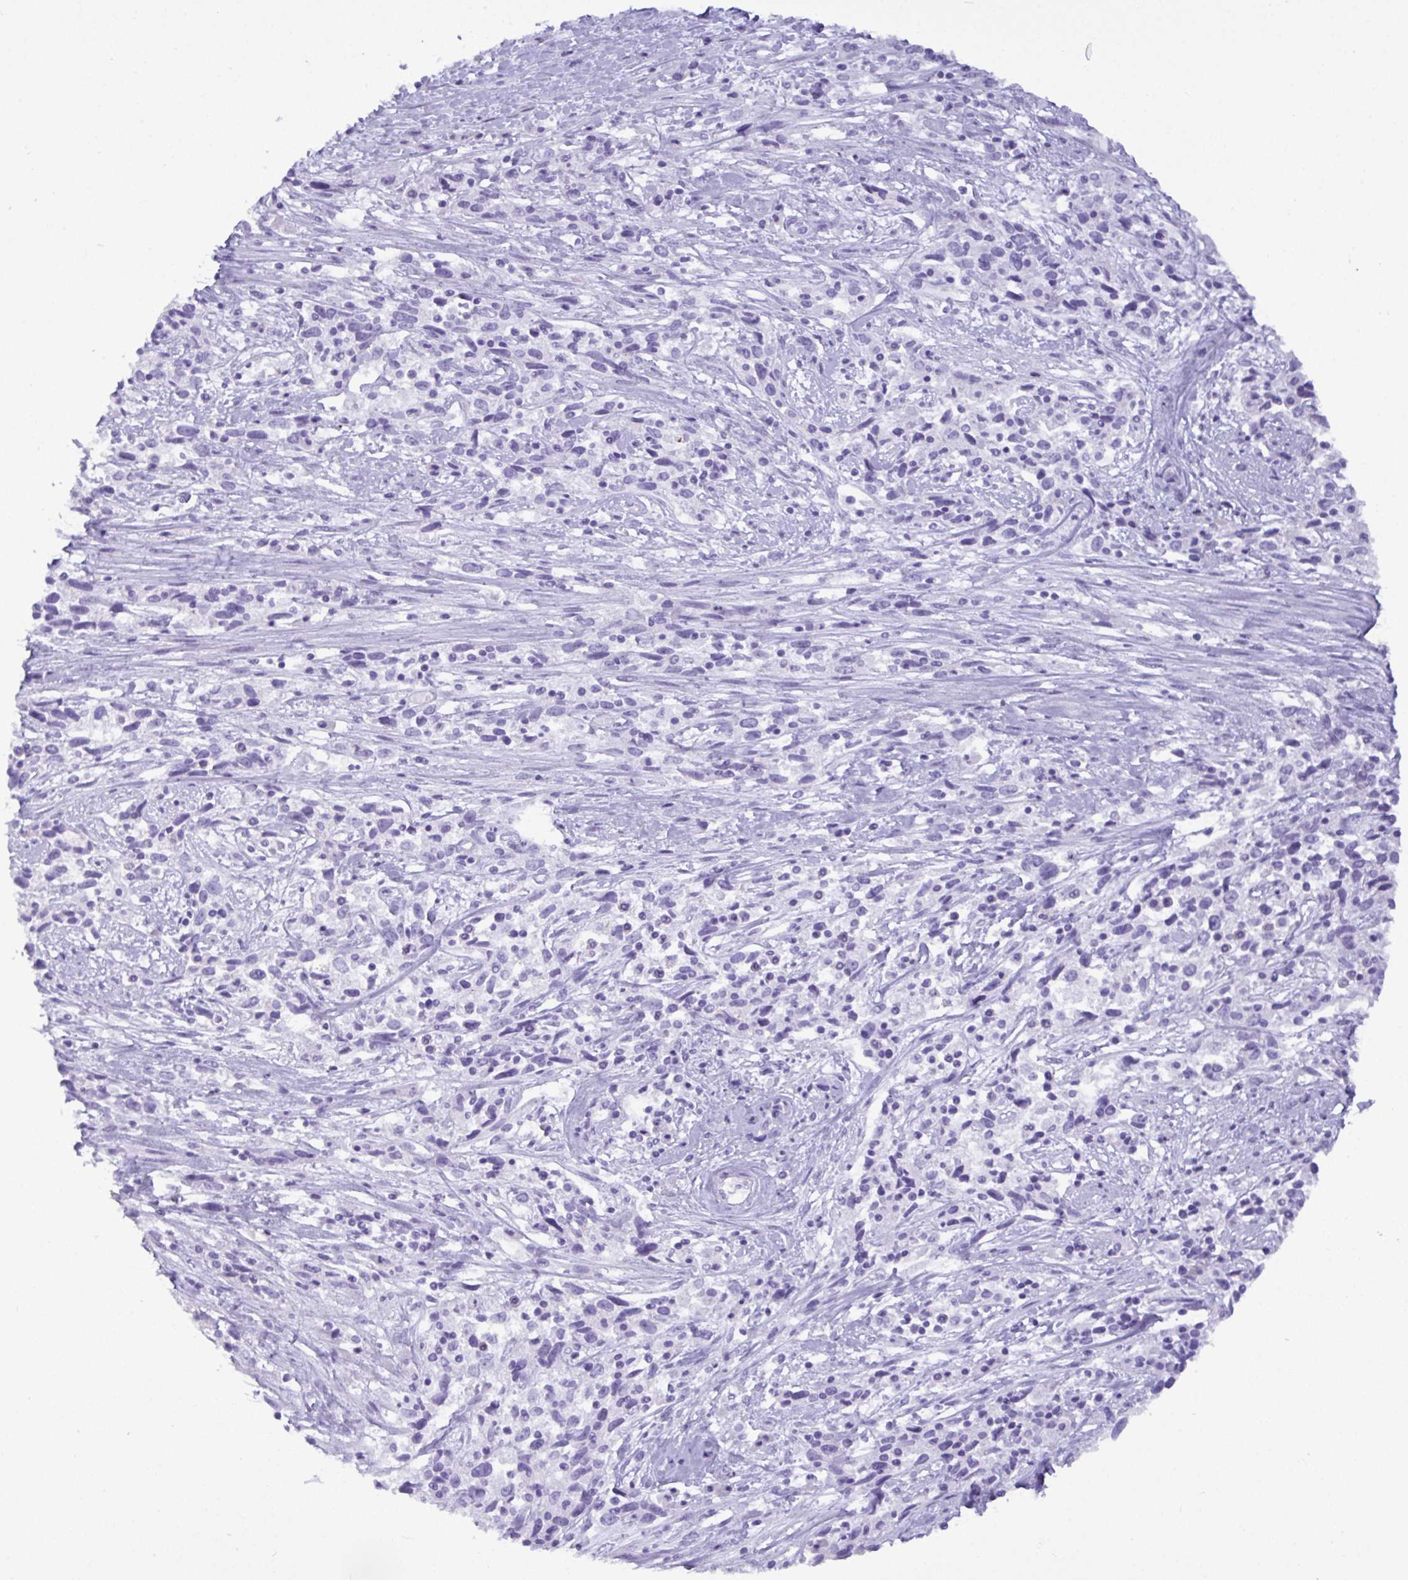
{"staining": {"intensity": "negative", "quantity": "none", "location": "none"}, "tissue": "cervical cancer", "cell_type": "Tumor cells", "image_type": "cancer", "snomed": [{"axis": "morphology", "description": "Adenocarcinoma, NOS"}, {"axis": "topography", "description": "Cervix"}], "caption": "Histopathology image shows no protein staining in tumor cells of adenocarcinoma (cervical) tissue.", "gene": "C4orf33", "patient": {"sex": "female", "age": 40}}